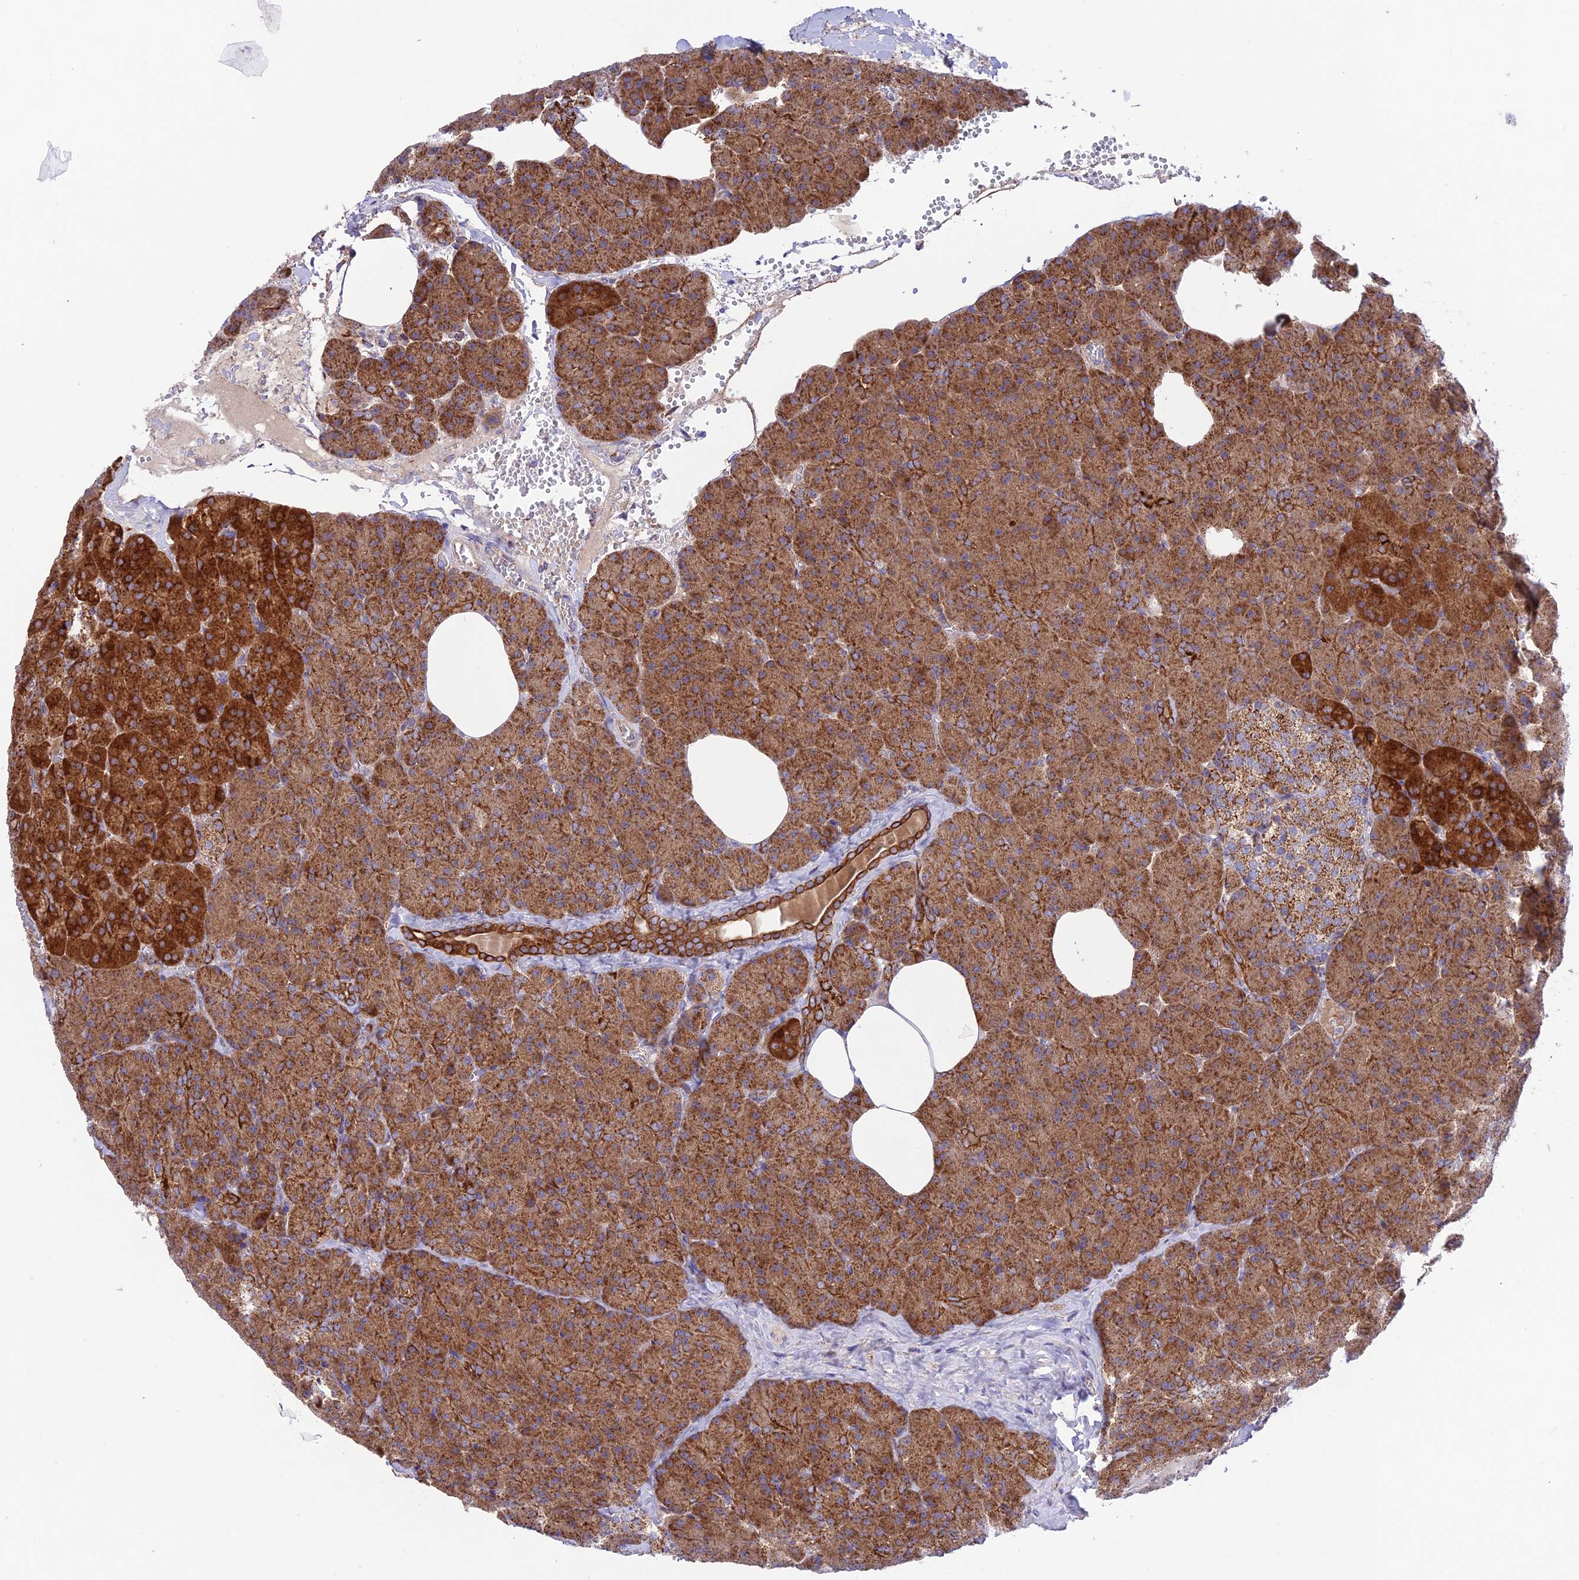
{"staining": {"intensity": "strong", "quantity": ">75%", "location": "cytoplasmic/membranous"}, "tissue": "pancreas", "cell_type": "Exocrine glandular cells", "image_type": "normal", "snomed": [{"axis": "morphology", "description": "Normal tissue, NOS"}, {"axis": "morphology", "description": "Carcinoid, malignant, NOS"}, {"axis": "topography", "description": "Pancreas"}], "caption": "High-magnification brightfield microscopy of unremarkable pancreas stained with DAB (3,3'-diaminobenzidine) (brown) and counterstained with hematoxylin (blue). exocrine glandular cells exhibit strong cytoplasmic/membranous positivity is present in about>75% of cells.", "gene": "UAP1L1", "patient": {"sex": "female", "age": 35}}